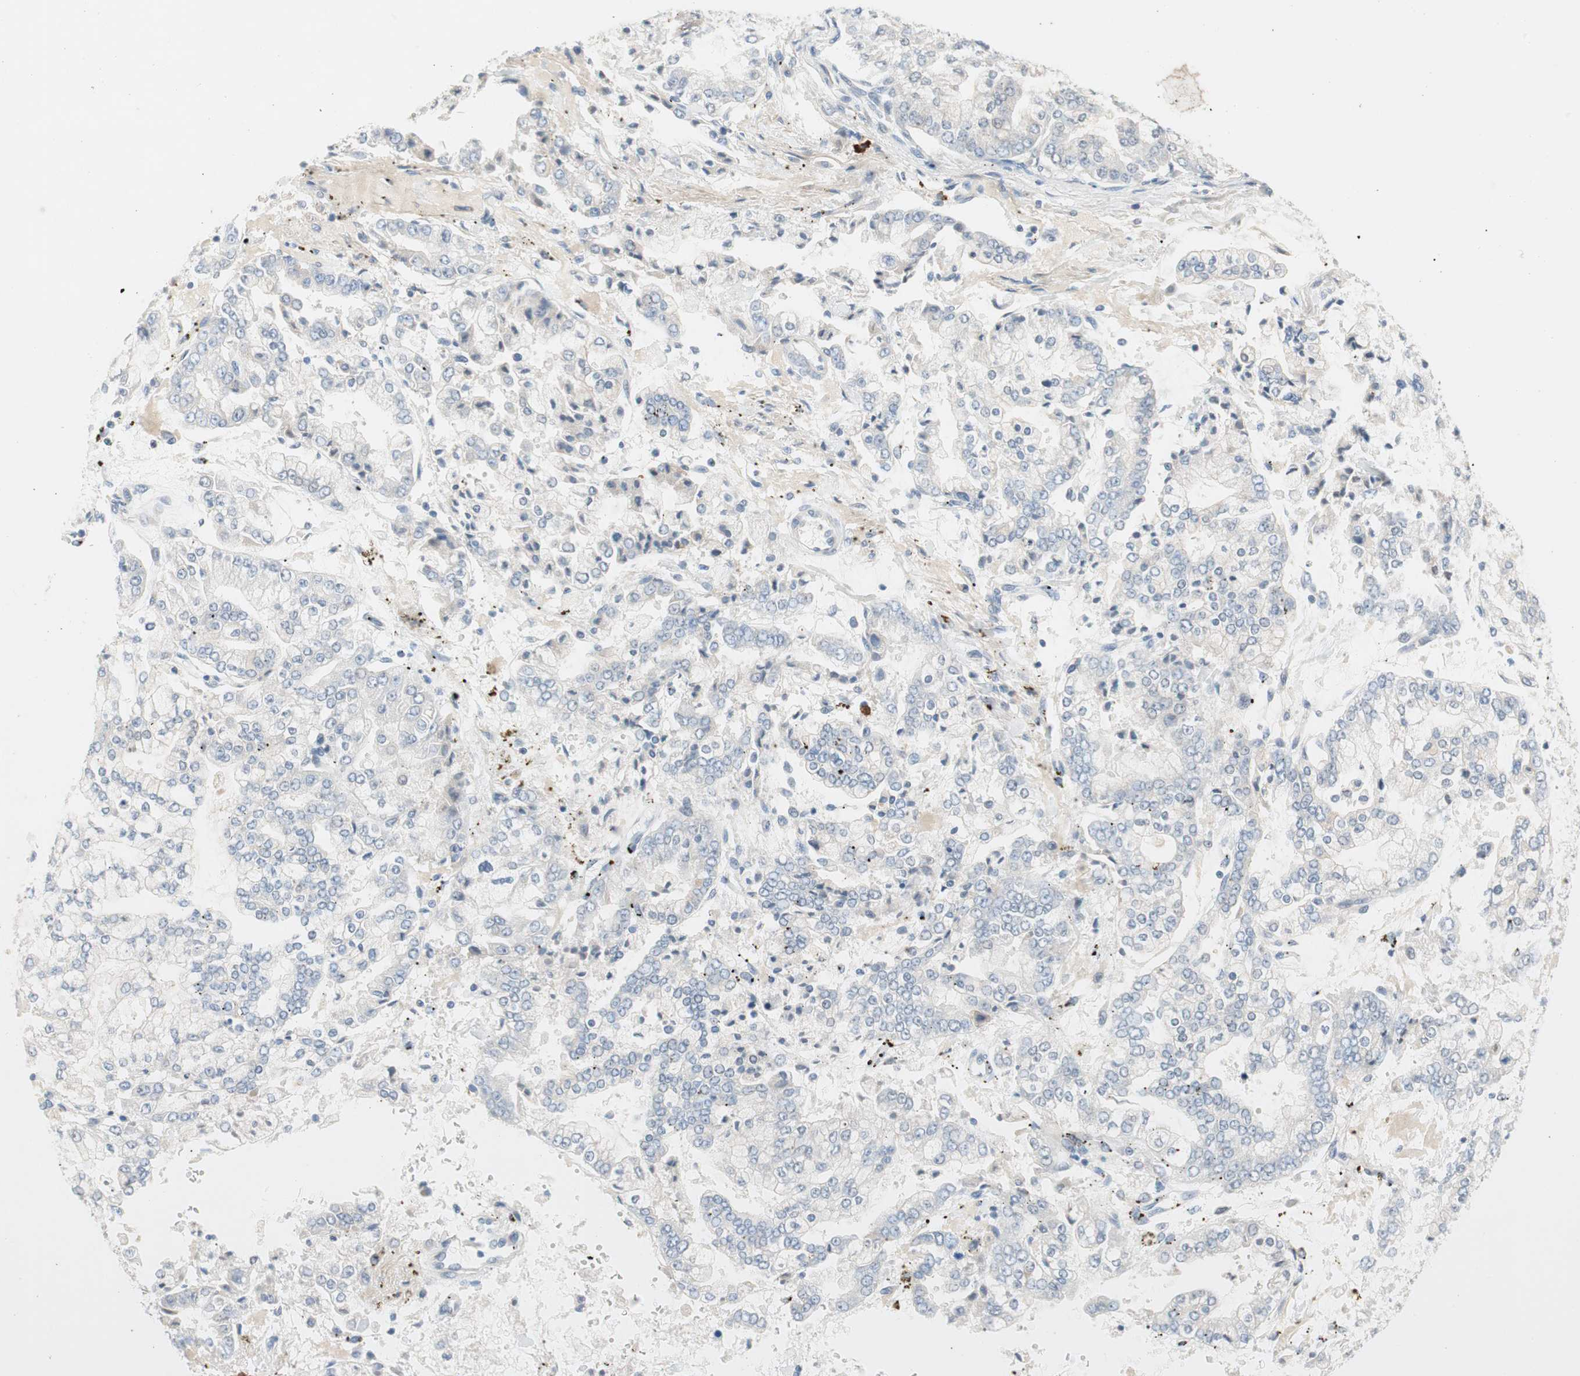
{"staining": {"intensity": "negative", "quantity": "none", "location": "none"}, "tissue": "stomach cancer", "cell_type": "Tumor cells", "image_type": "cancer", "snomed": [{"axis": "morphology", "description": "Adenocarcinoma, NOS"}, {"axis": "topography", "description": "Stomach"}], "caption": "High magnification brightfield microscopy of stomach adenocarcinoma stained with DAB (3,3'-diaminobenzidine) (brown) and counterstained with hematoxylin (blue): tumor cells show no significant positivity. (DAB (3,3'-diaminobenzidine) IHC visualized using brightfield microscopy, high magnification).", "gene": "PDZK1", "patient": {"sex": "male", "age": 76}}